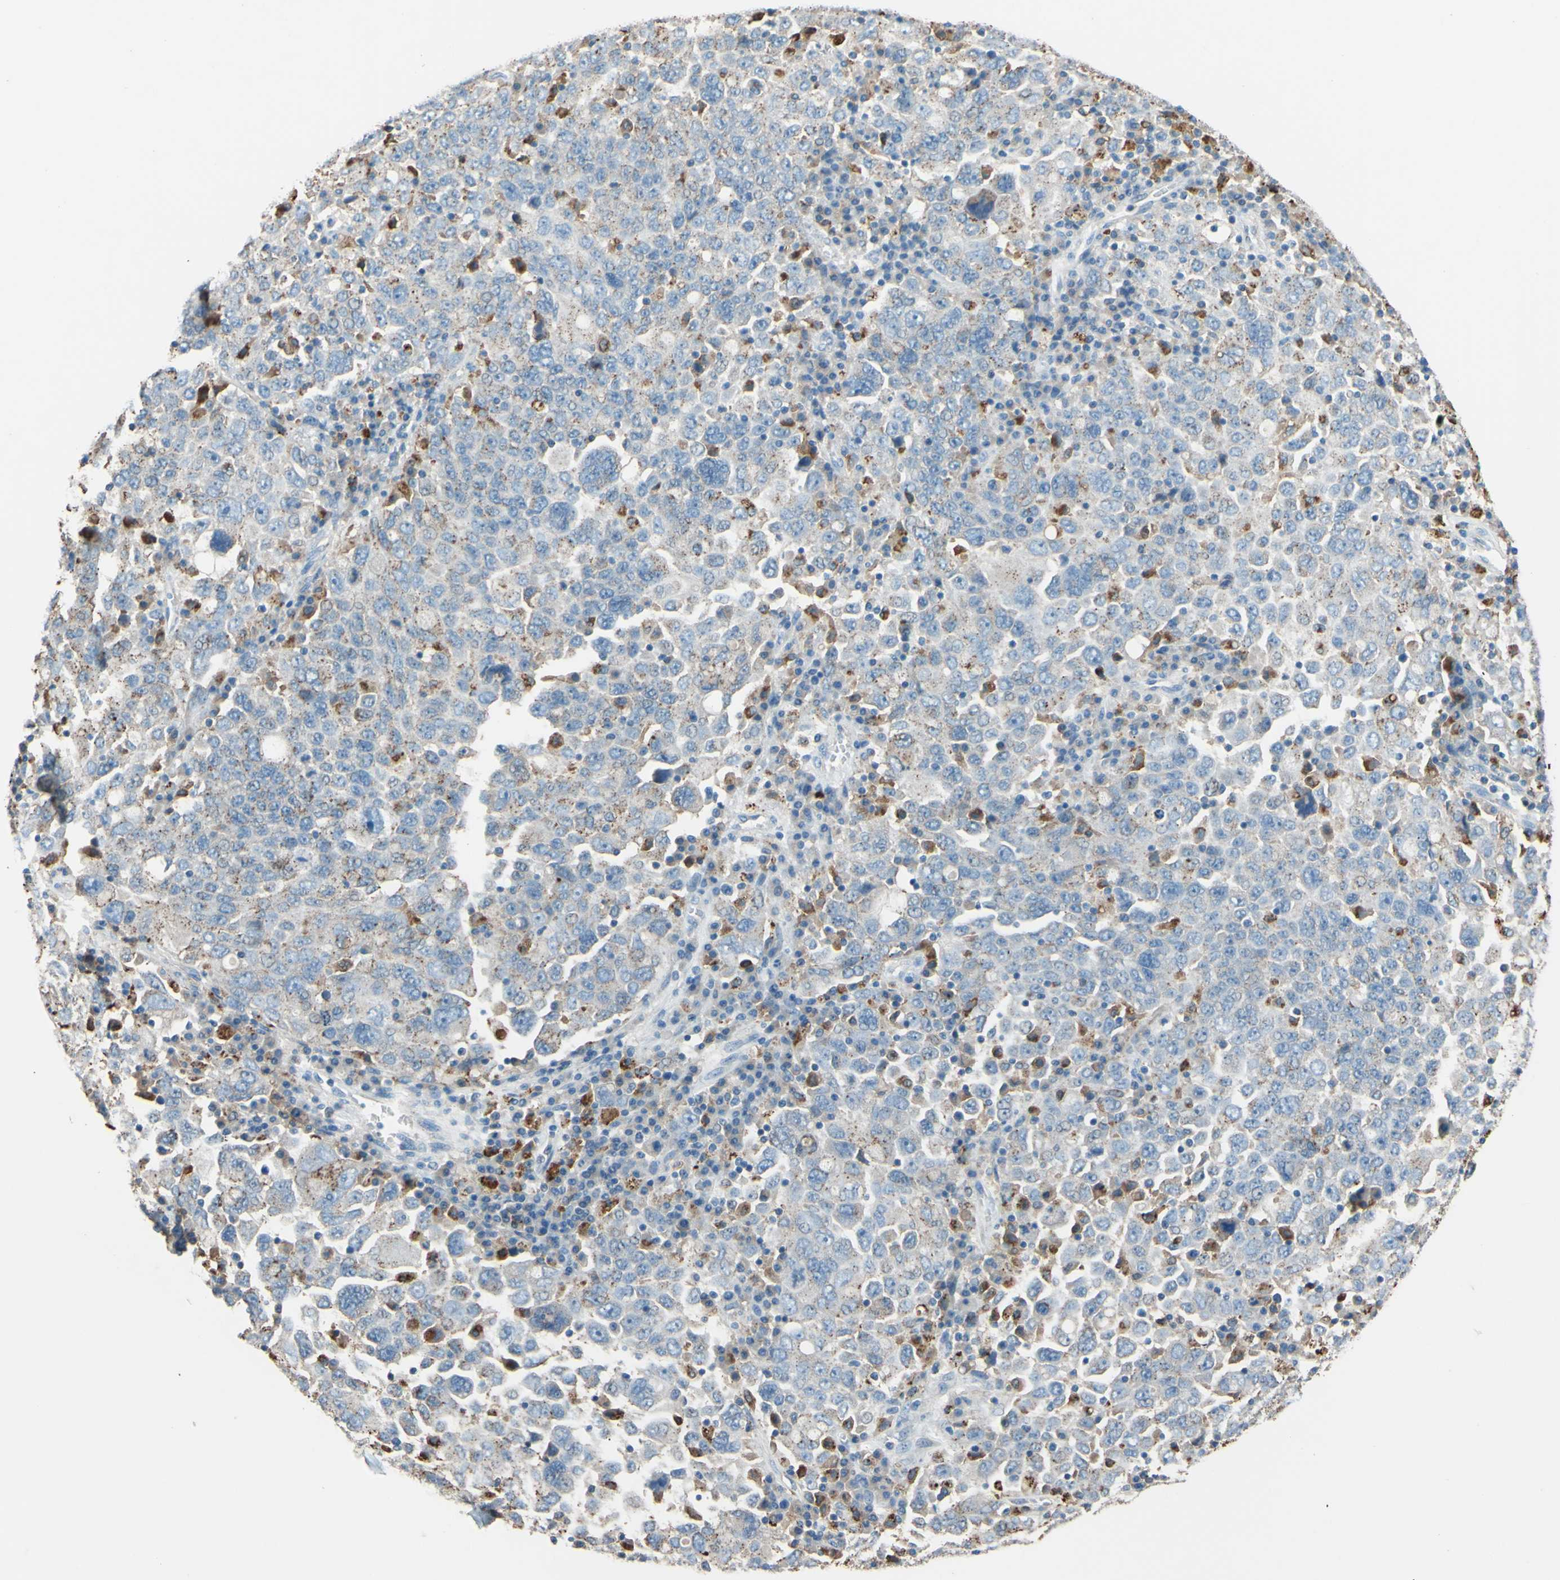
{"staining": {"intensity": "moderate", "quantity": "<25%", "location": "cytoplasmic/membranous"}, "tissue": "ovarian cancer", "cell_type": "Tumor cells", "image_type": "cancer", "snomed": [{"axis": "morphology", "description": "Carcinoma, endometroid"}, {"axis": "topography", "description": "Ovary"}], "caption": "Immunohistochemistry (DAB (3,3'-diaminobenzidine)) staining of human endometroid carcinoma (ovarian) exhibits moderate cytoplasmic/membranous protein expression in about <25% of tumor cells. (DAB = brown stain, brightfield microscopy at high magnification).", "gene": "CTSD", "patient": {"sex": "female", "age": 62}}